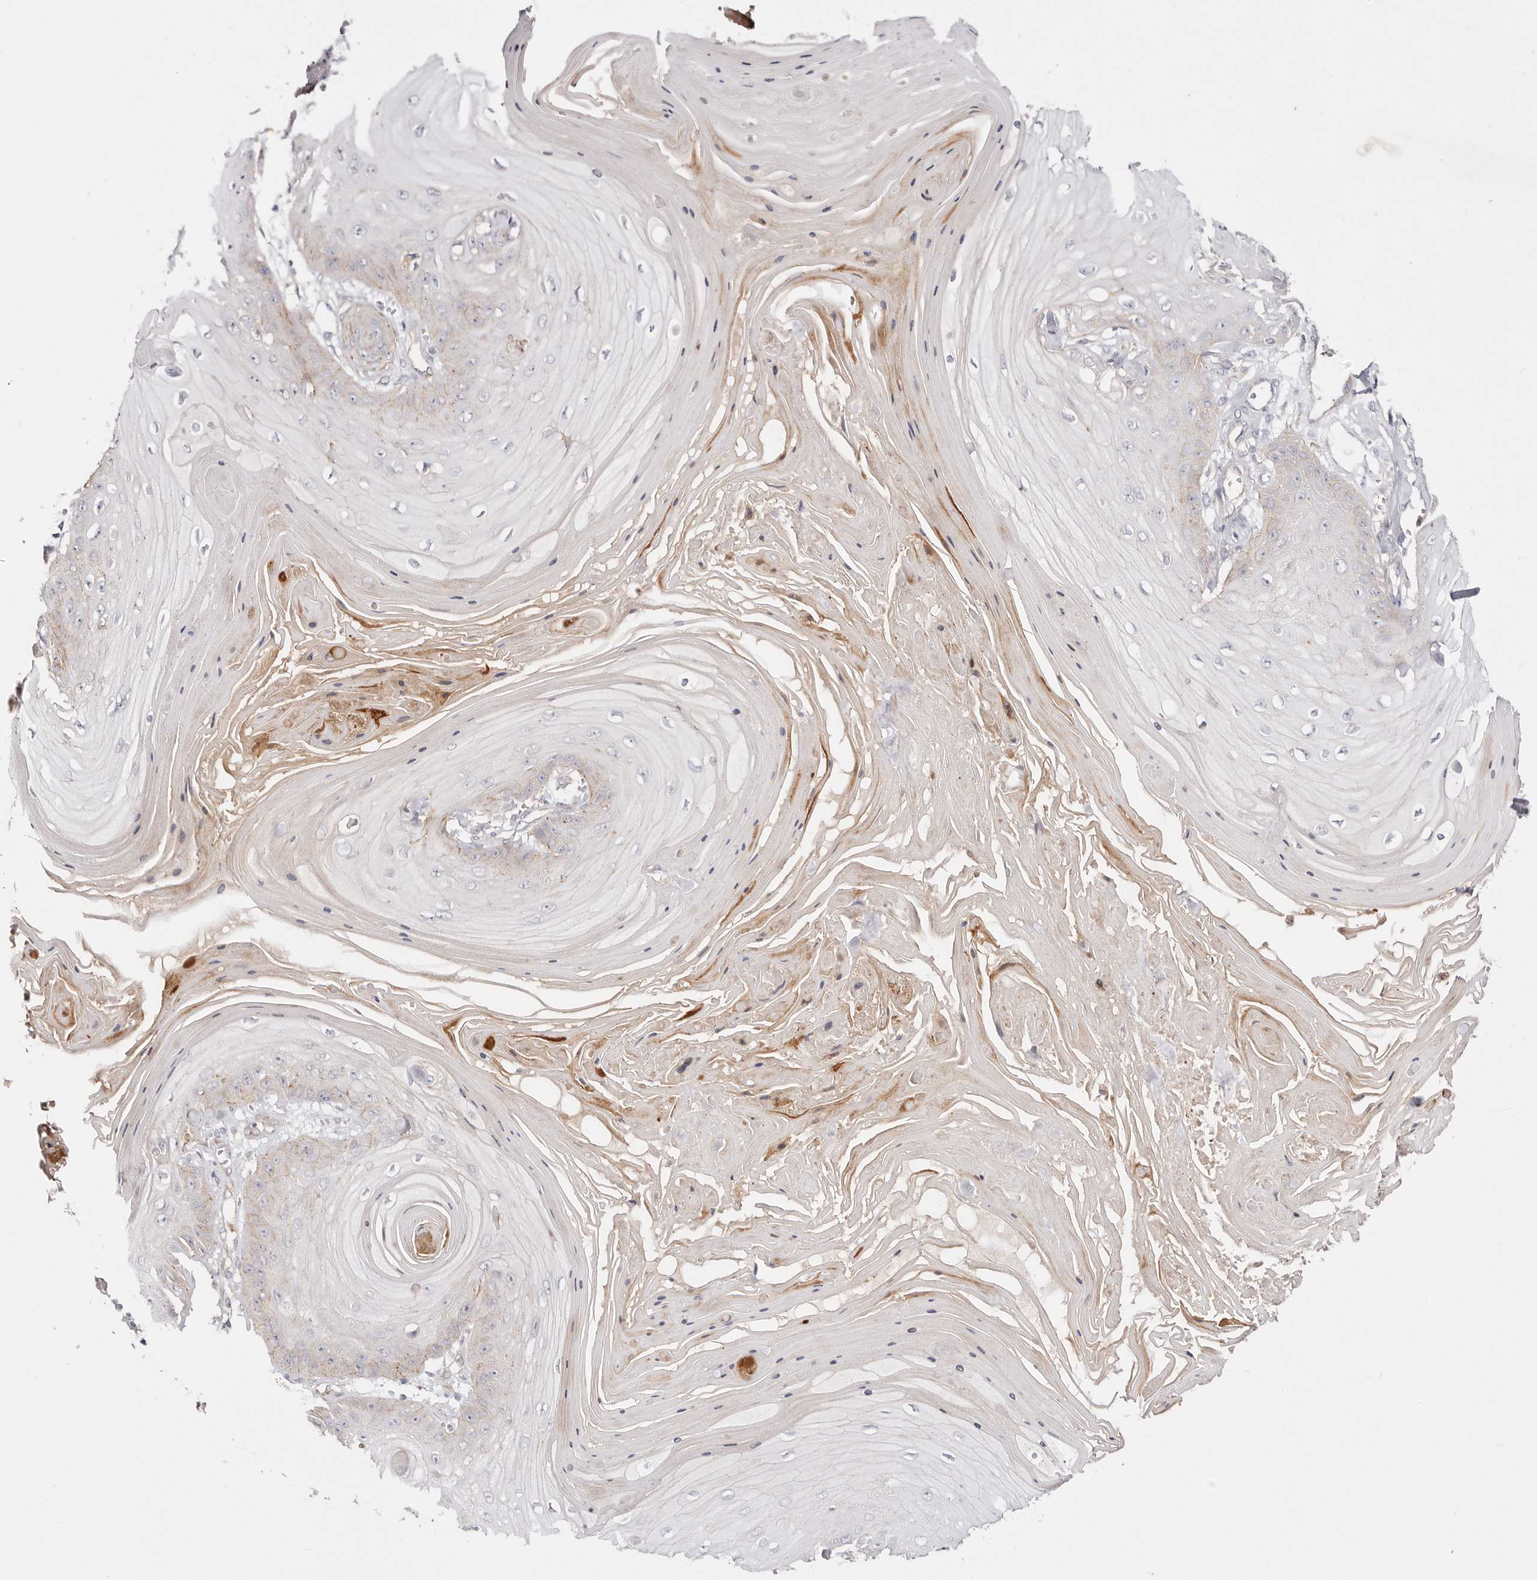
{"staining": {"intensity": "moderate", "quantity": "<25%", "location": "cytoplasmic/membranous"}, "tissue": "skin cancer", "cell_type": "Tumor cells", "image_type": "cancer", "snomed": [{"axis": "morphology", "description": "Squamous cell carcinoma, NOS"}, {"axis": "topography", "description": "Skin"}], "caption": "DAB immunohistochemical staining of squamous cell carcinoma (skin) displays moderate cytoplasmic/membranous protein positivity in approximately <25% of tumor cells.", "gene": "SLC35B2", "patient": {"sex": "male", "age": 74}}